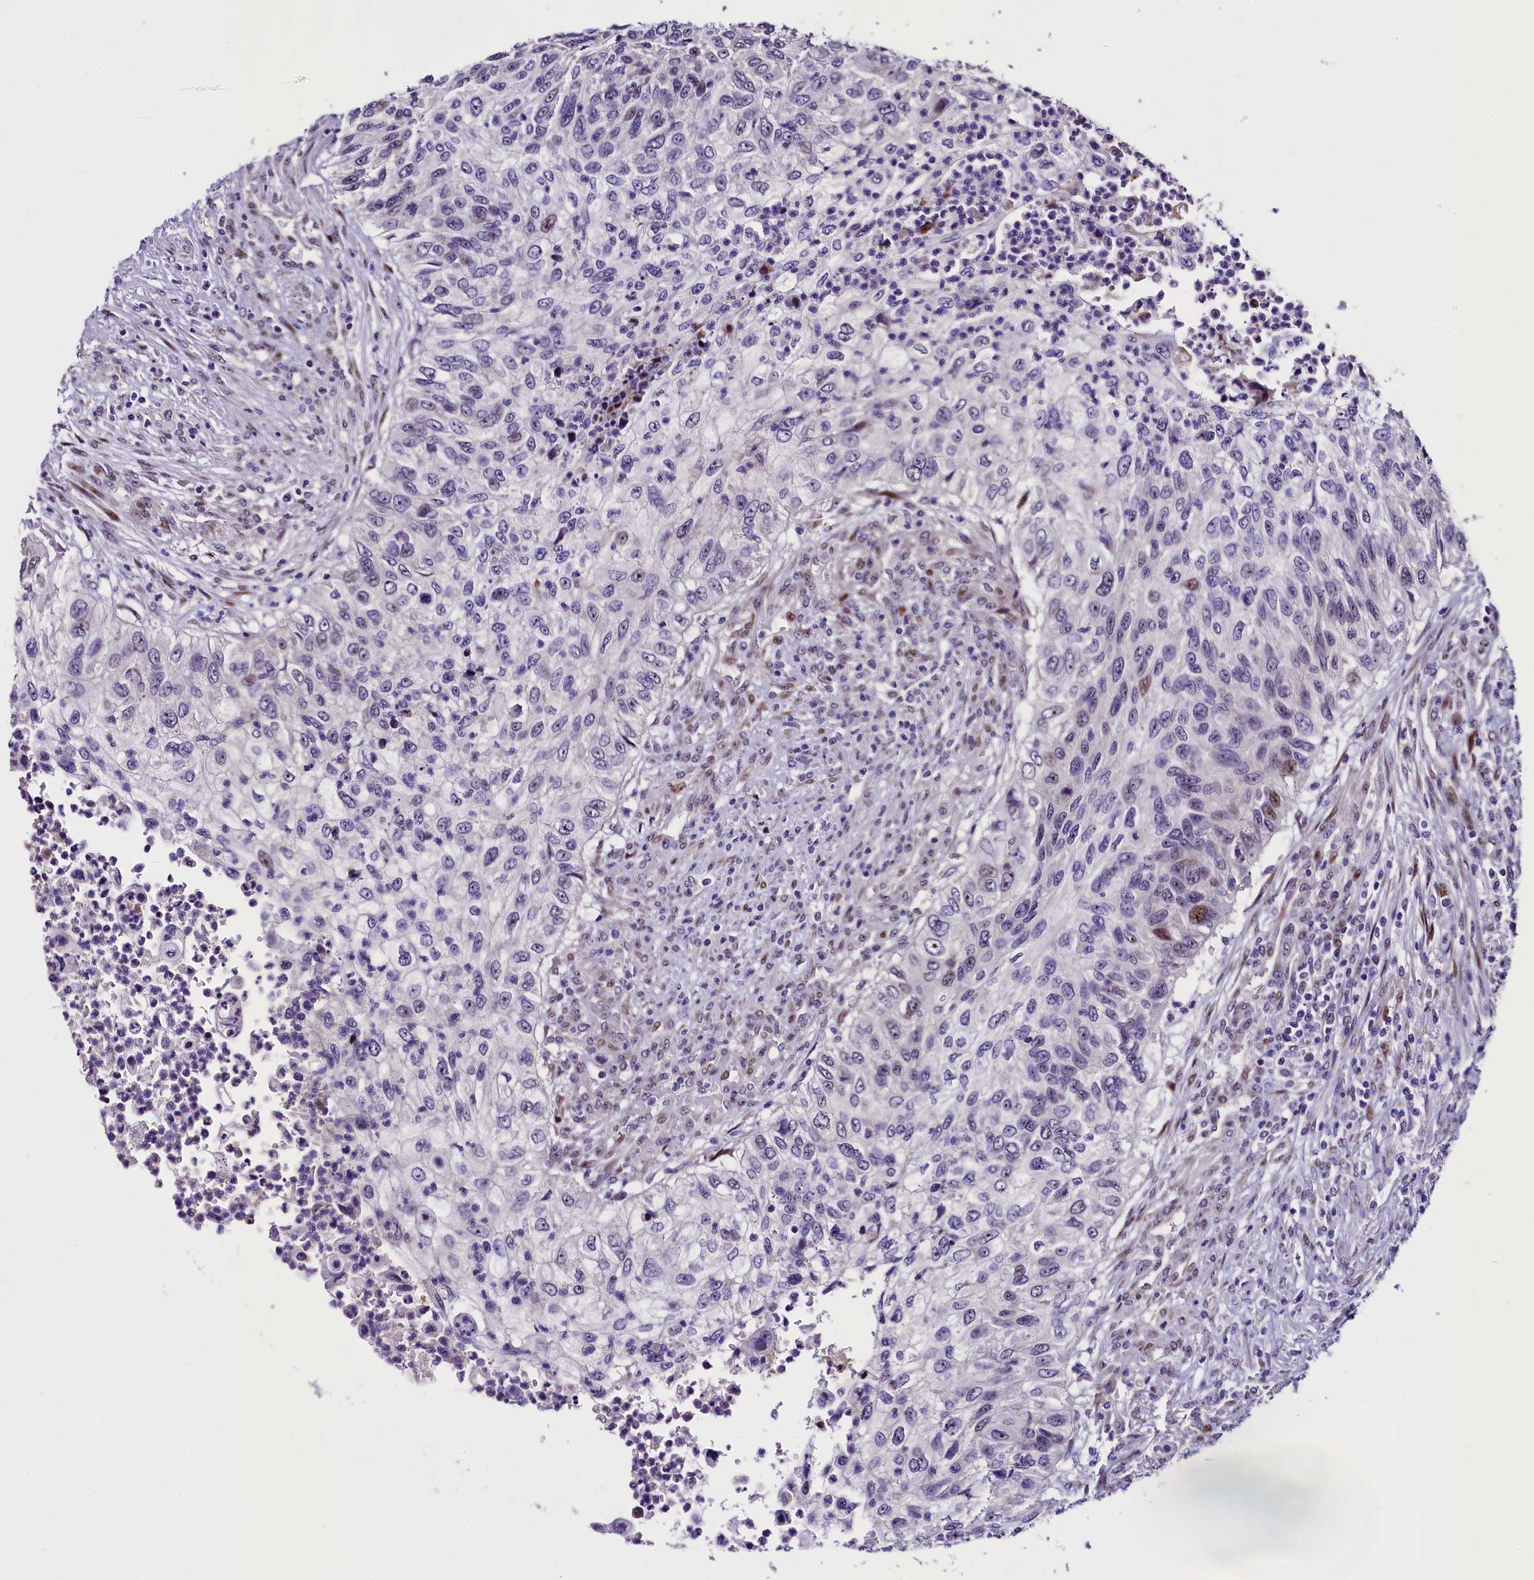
{"staining": {"intensity": "moderate", "quantity": "<25%", "location": "nuclear"}, "tissue": "urothelial cancer", "cell_type": "Tumor cells", "image_type": "cancer", "snomed": [{"axis": "morphology", "description": "Urothelial carcinoma, High grade"}, {"axis": "topography", "description": "Urinary bladder"}], "caption": "Protein expression analysis of high-grade urothelial carcinoma shows moderate nuclear positivity in about <25% of tumor cells. (DAB (3,3'-diaminobenzidine) IHC with brightfield microscopy, high magnification).", "gene": "TRMT112", "patient": {"sex": "female", "age": 60}}